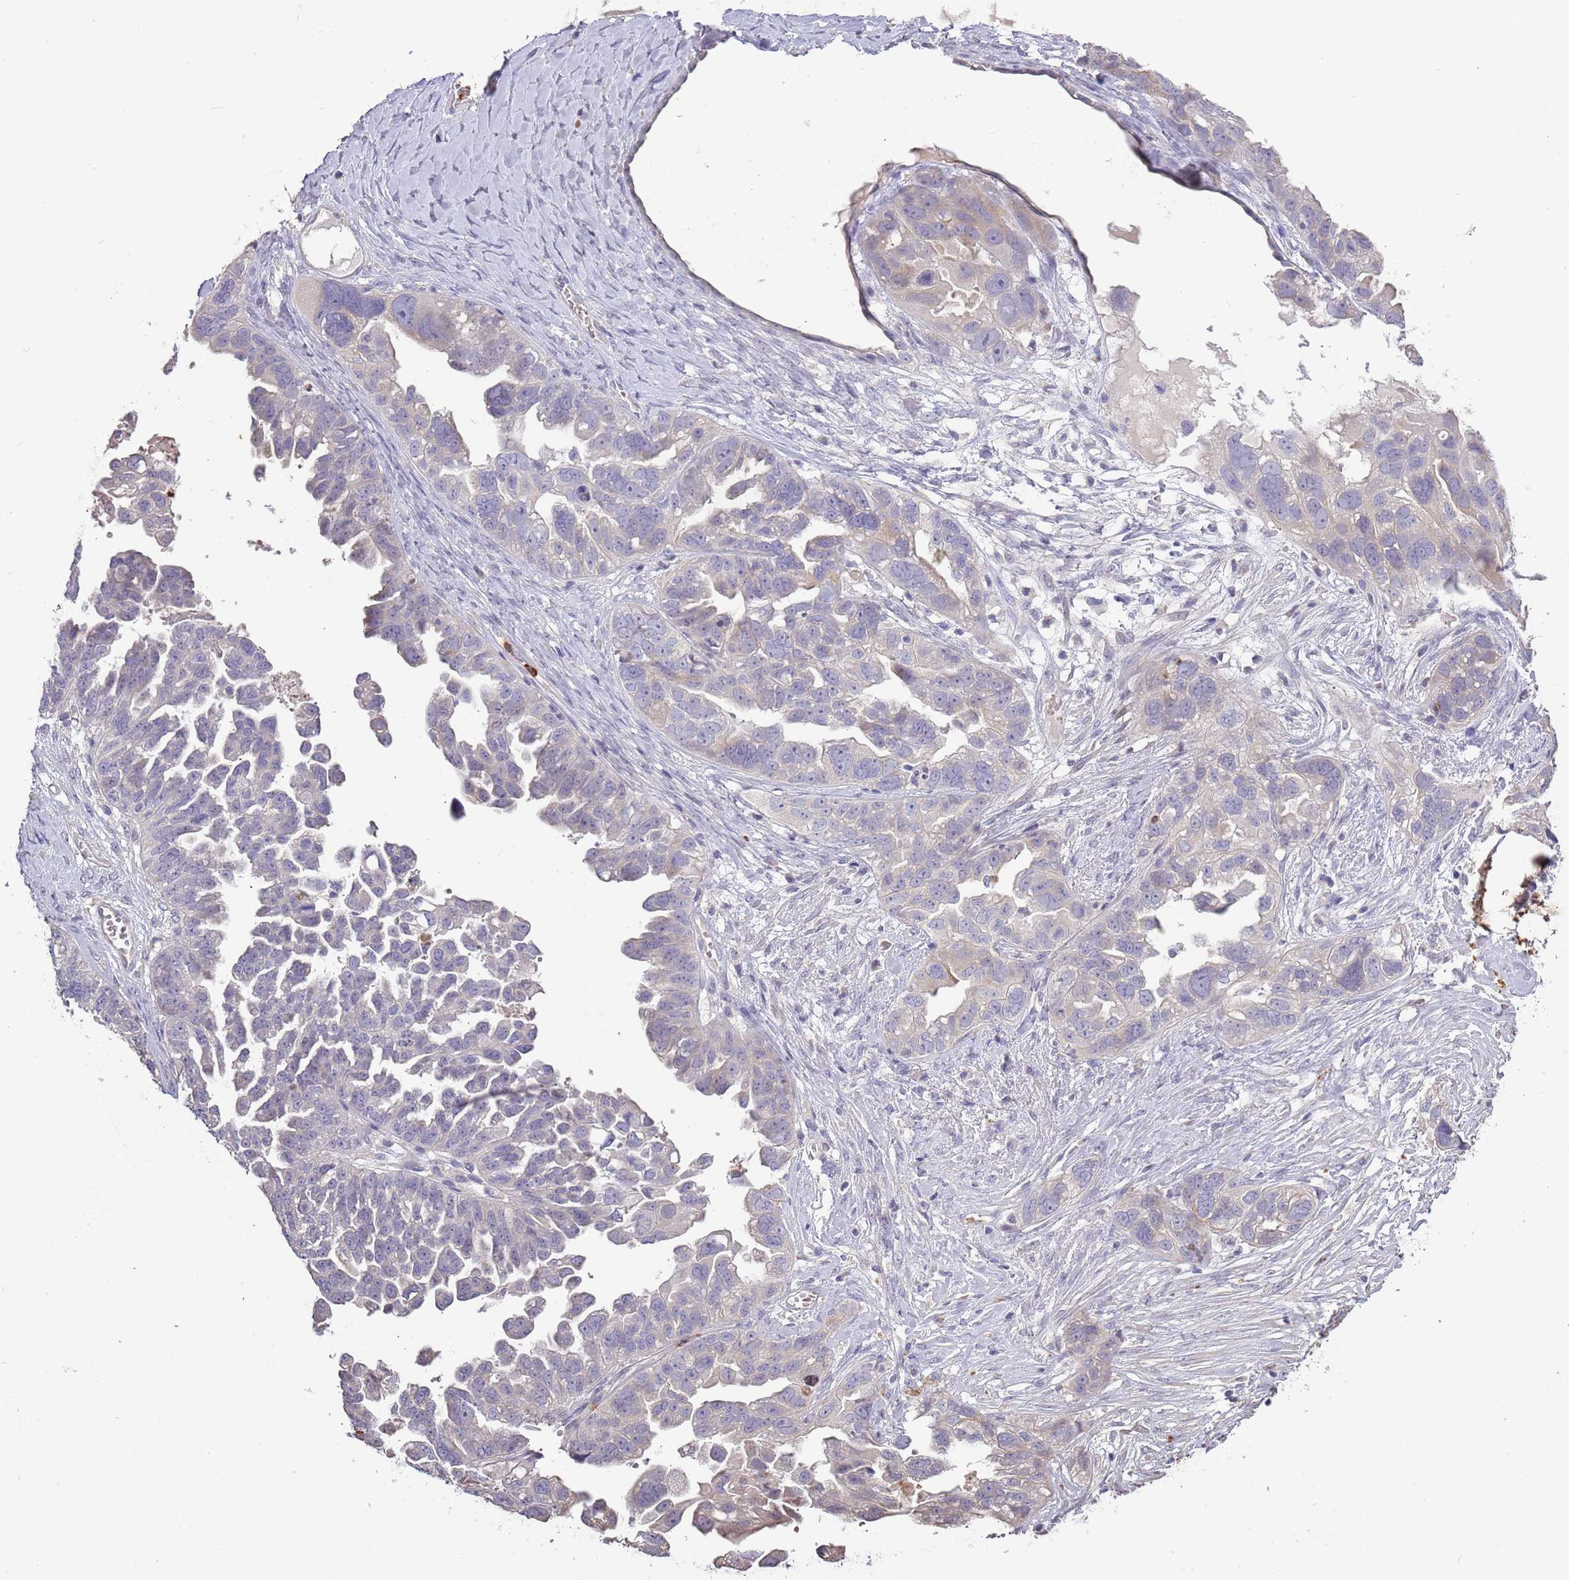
{"staining": {"intensity": "negative", "quantity": "none", "location": "none"}, "tissue": "ovarian cancer", "cell_type": "Tumor cells", "image_type": "cancer", "snomed": [{"axis": "morphology", "description": "Cystadenocarcinoma, serous, NOS"}, {"axis": "topography", "description": "Ovary"}], "caption": "Protein analysis of serous cystadenocarcinoma (ovarian) reveals no significant expression in tumor cells.", "gene": "P2RY13", "patient": {"sex": "female", "age": 79}}